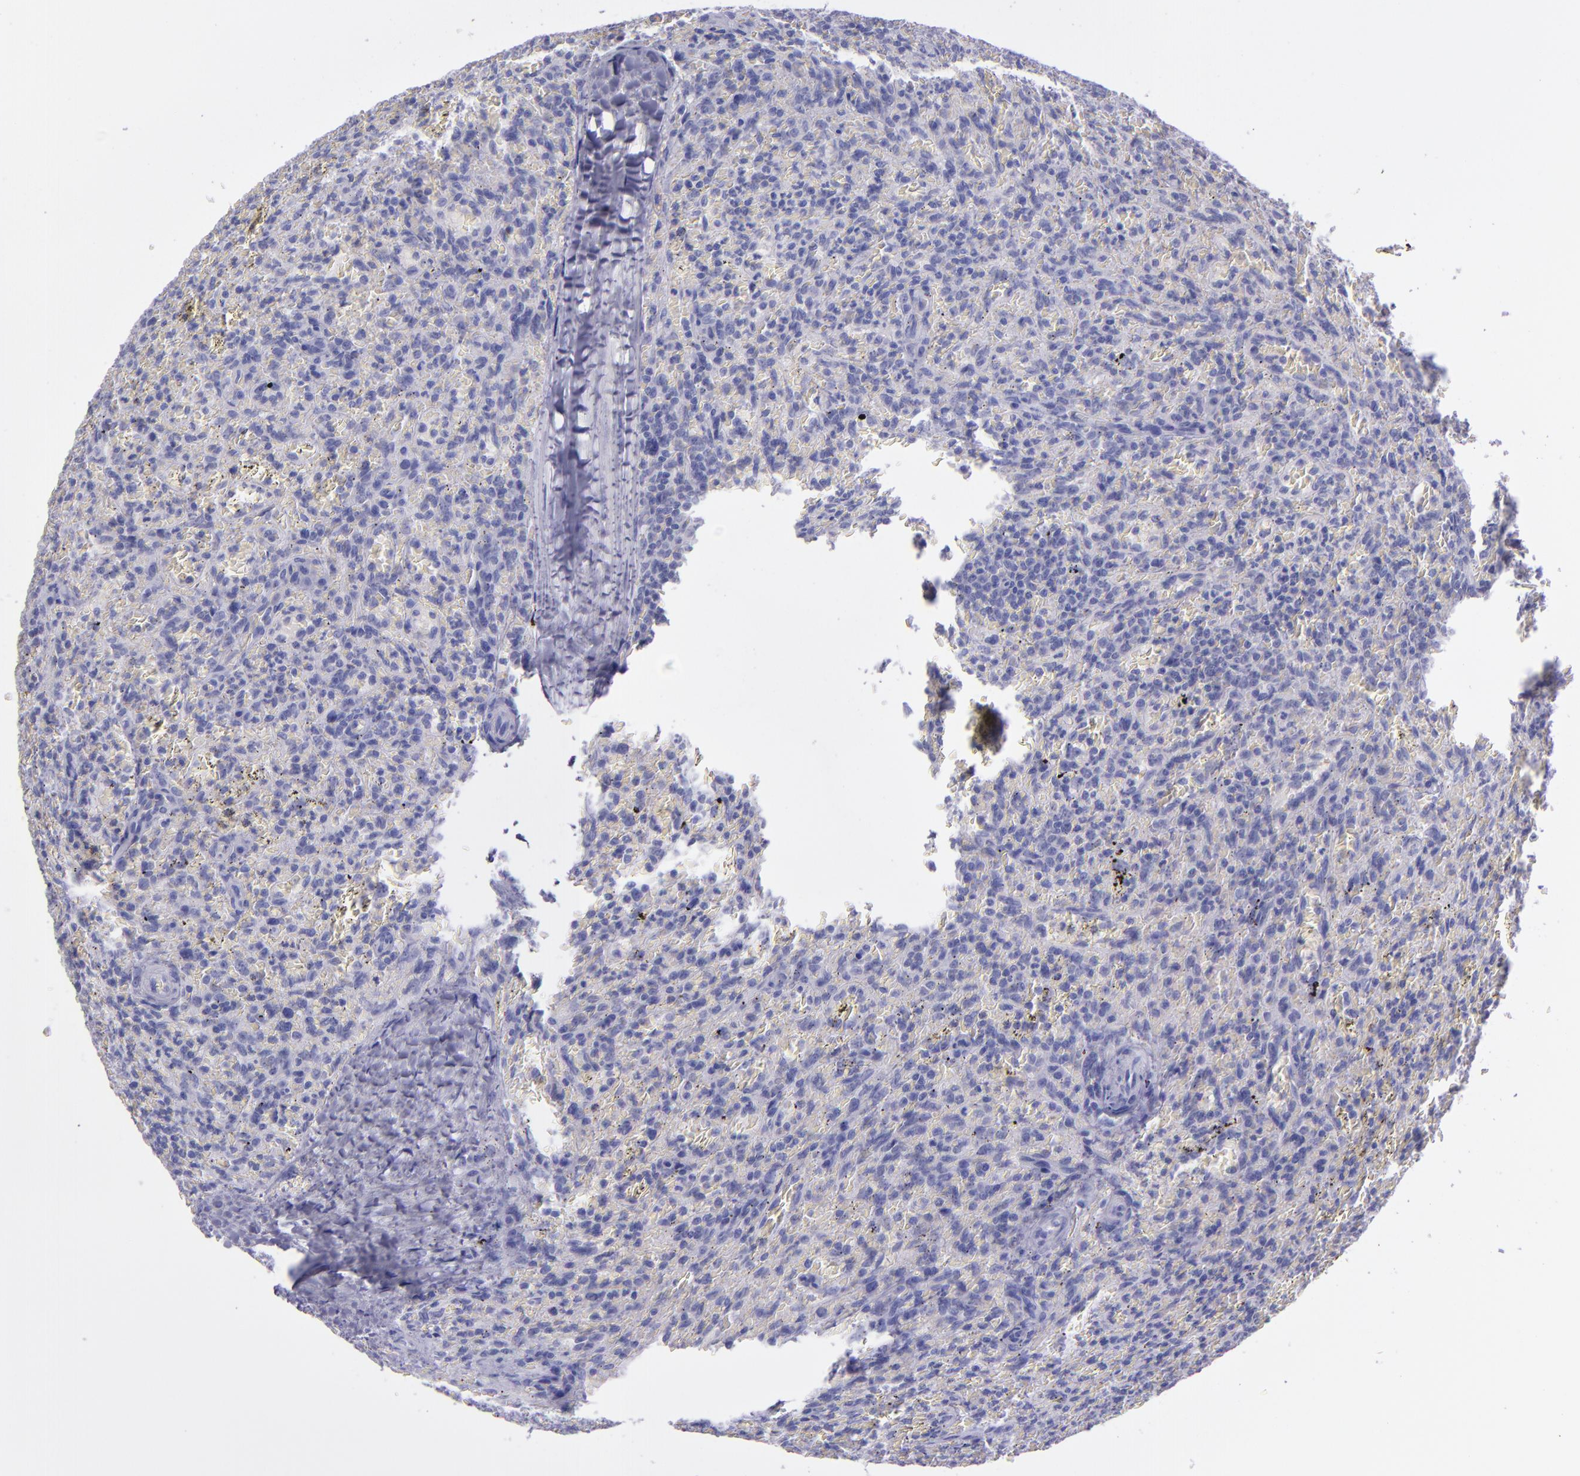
{"staining": {"intensity": "negative", "quantity": "none", "location": "none"}, "tissue": "lymphoma", "cell_type": "Tumor cells", "image_type": "cancer", "snomed": [{"axis": "morphology", "description": "Malignant lymphoma, non-Hodgkin's type, Low grade"}, {"axis": "topography", "description": "Spleen"}], "caption": "This is an IHC micrograph of lymphoma. There is no staining in tumor cells.", "gene": "TNNT3", "patient": {"sex": "female", "age": 64}}